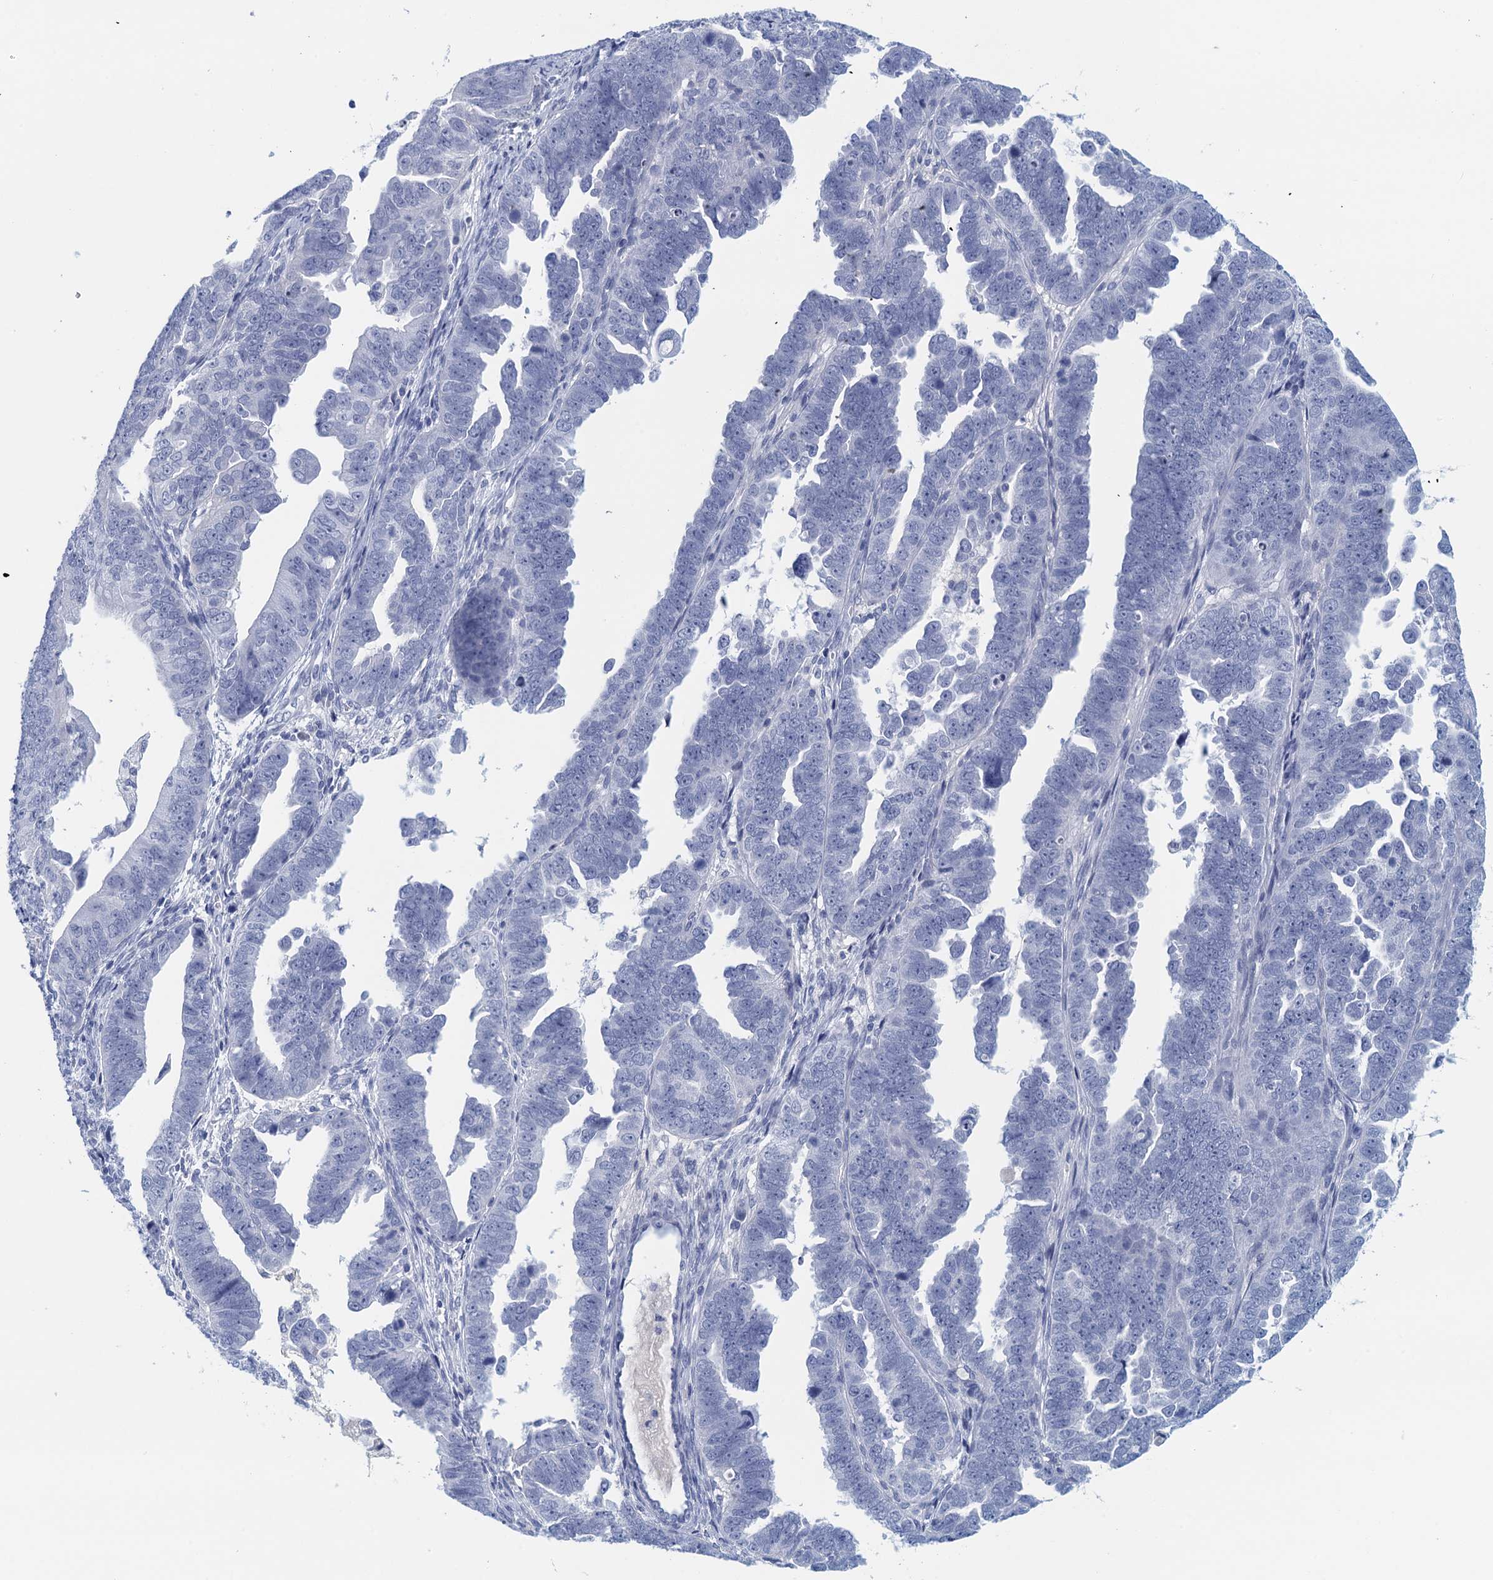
{"staining": {"intensity": "negative", "quantity": "none", "location": "none"}, "tissue": "endometrial cancer", "cell_type": "Tumor cells", "image_type": "cancer", "snomed": [{"axis": "morphology", "description": "Adenocarcinoma, NOS"}, {"axis": "topography", "description": "Endometrium"}], "caption": "Tumor cells are negative for brown protein staining in endometrial cancer (adenocarcinoma).", "gene": "CYP51A1", "patient": {"sex": "female", "age": 75}}